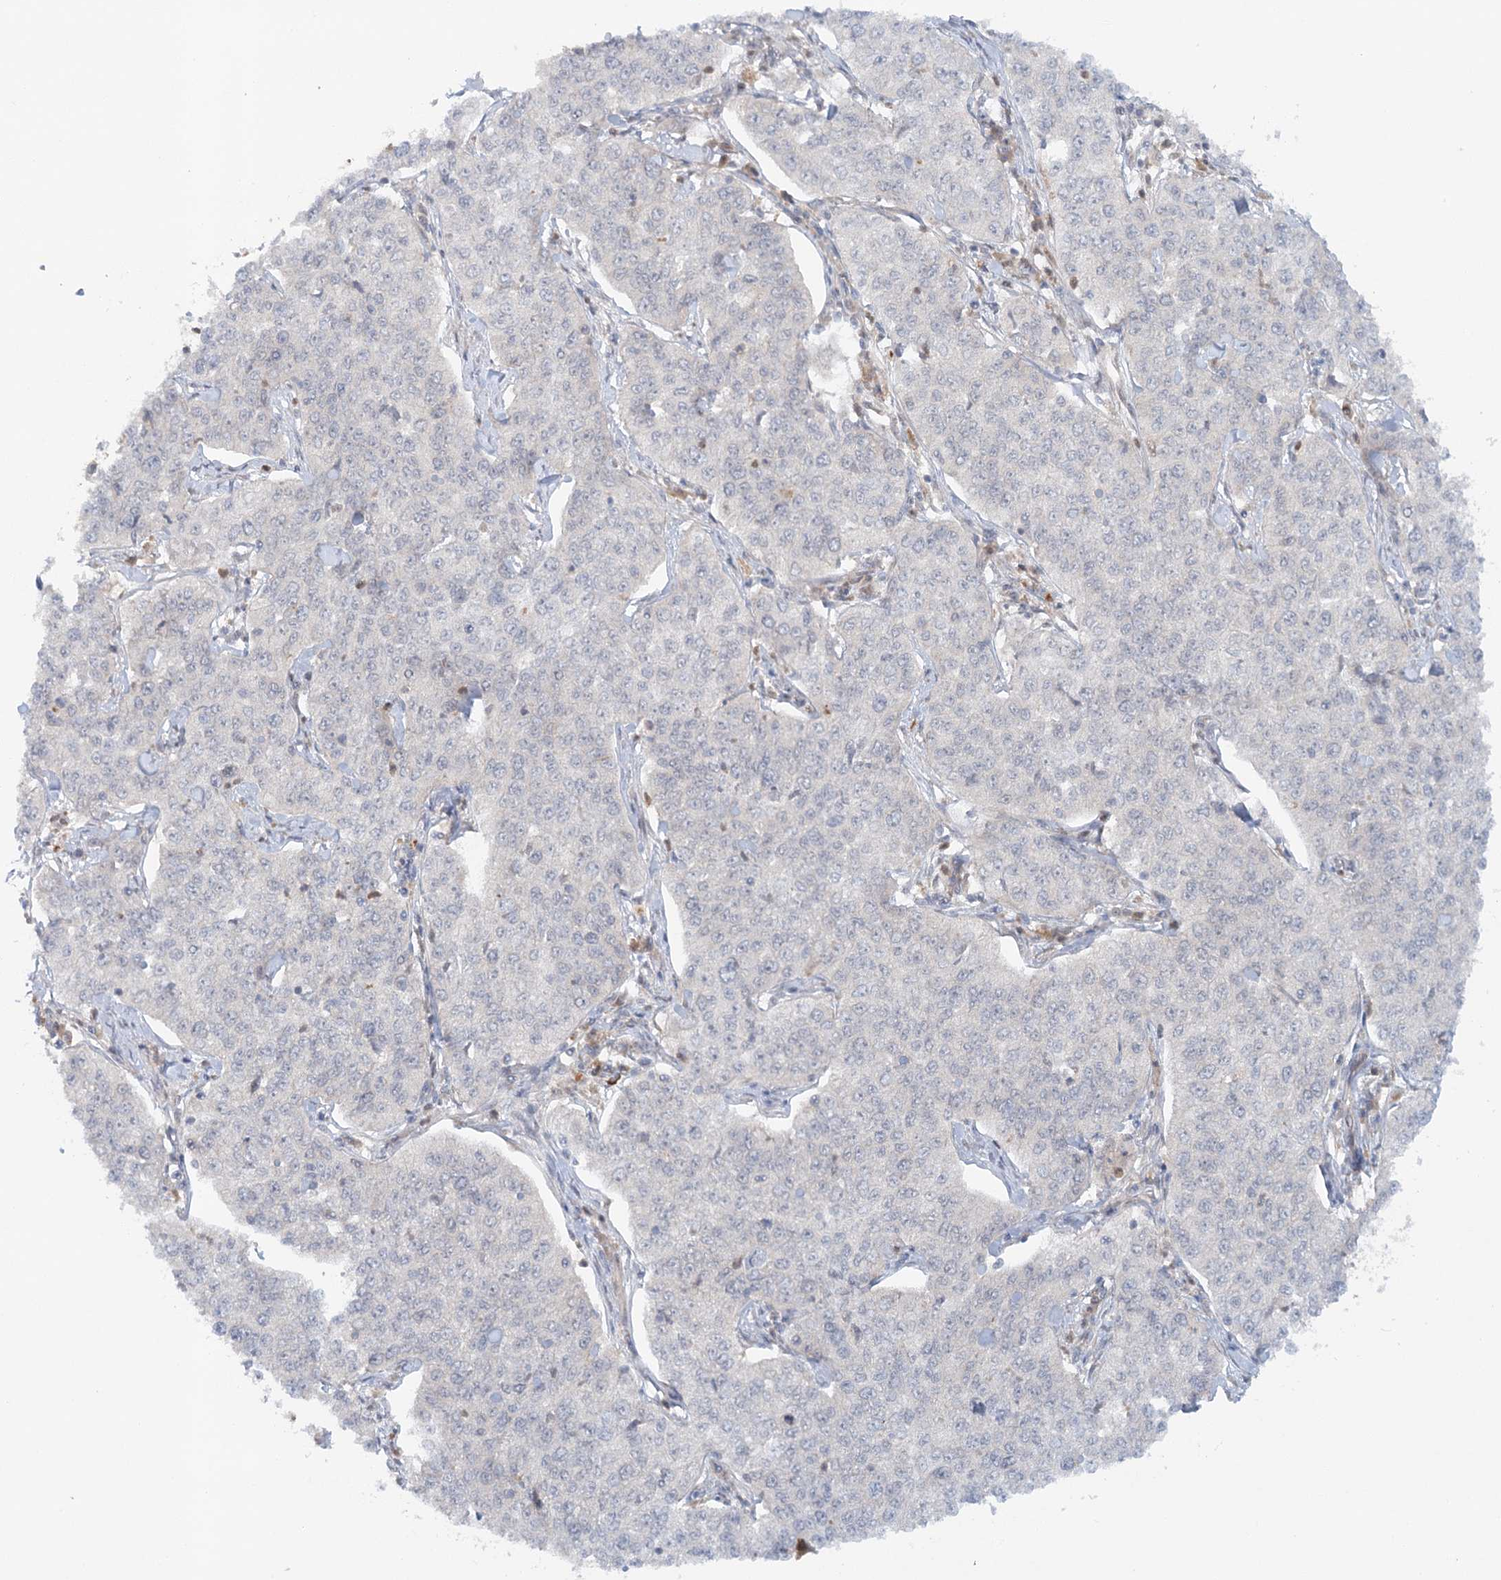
{"staining": {"intensity": "negative", "quantity": "none", "location": "none"}, "tissue": "cervical cancer", "cell_type": "Tumor cells", "image_type": "cancer", "snomed": [{"axis": "morphology", "description": "Squamous cell carcinoma, NOS"}, {"axis": "topography", "description": "Cervix"}], "caption": "DAB immunohistochemical staining of cervical cancer shows no significant staining in tumor cells.", "gene": "GBE1", "patient": {"sex": "female", "age": 35}}